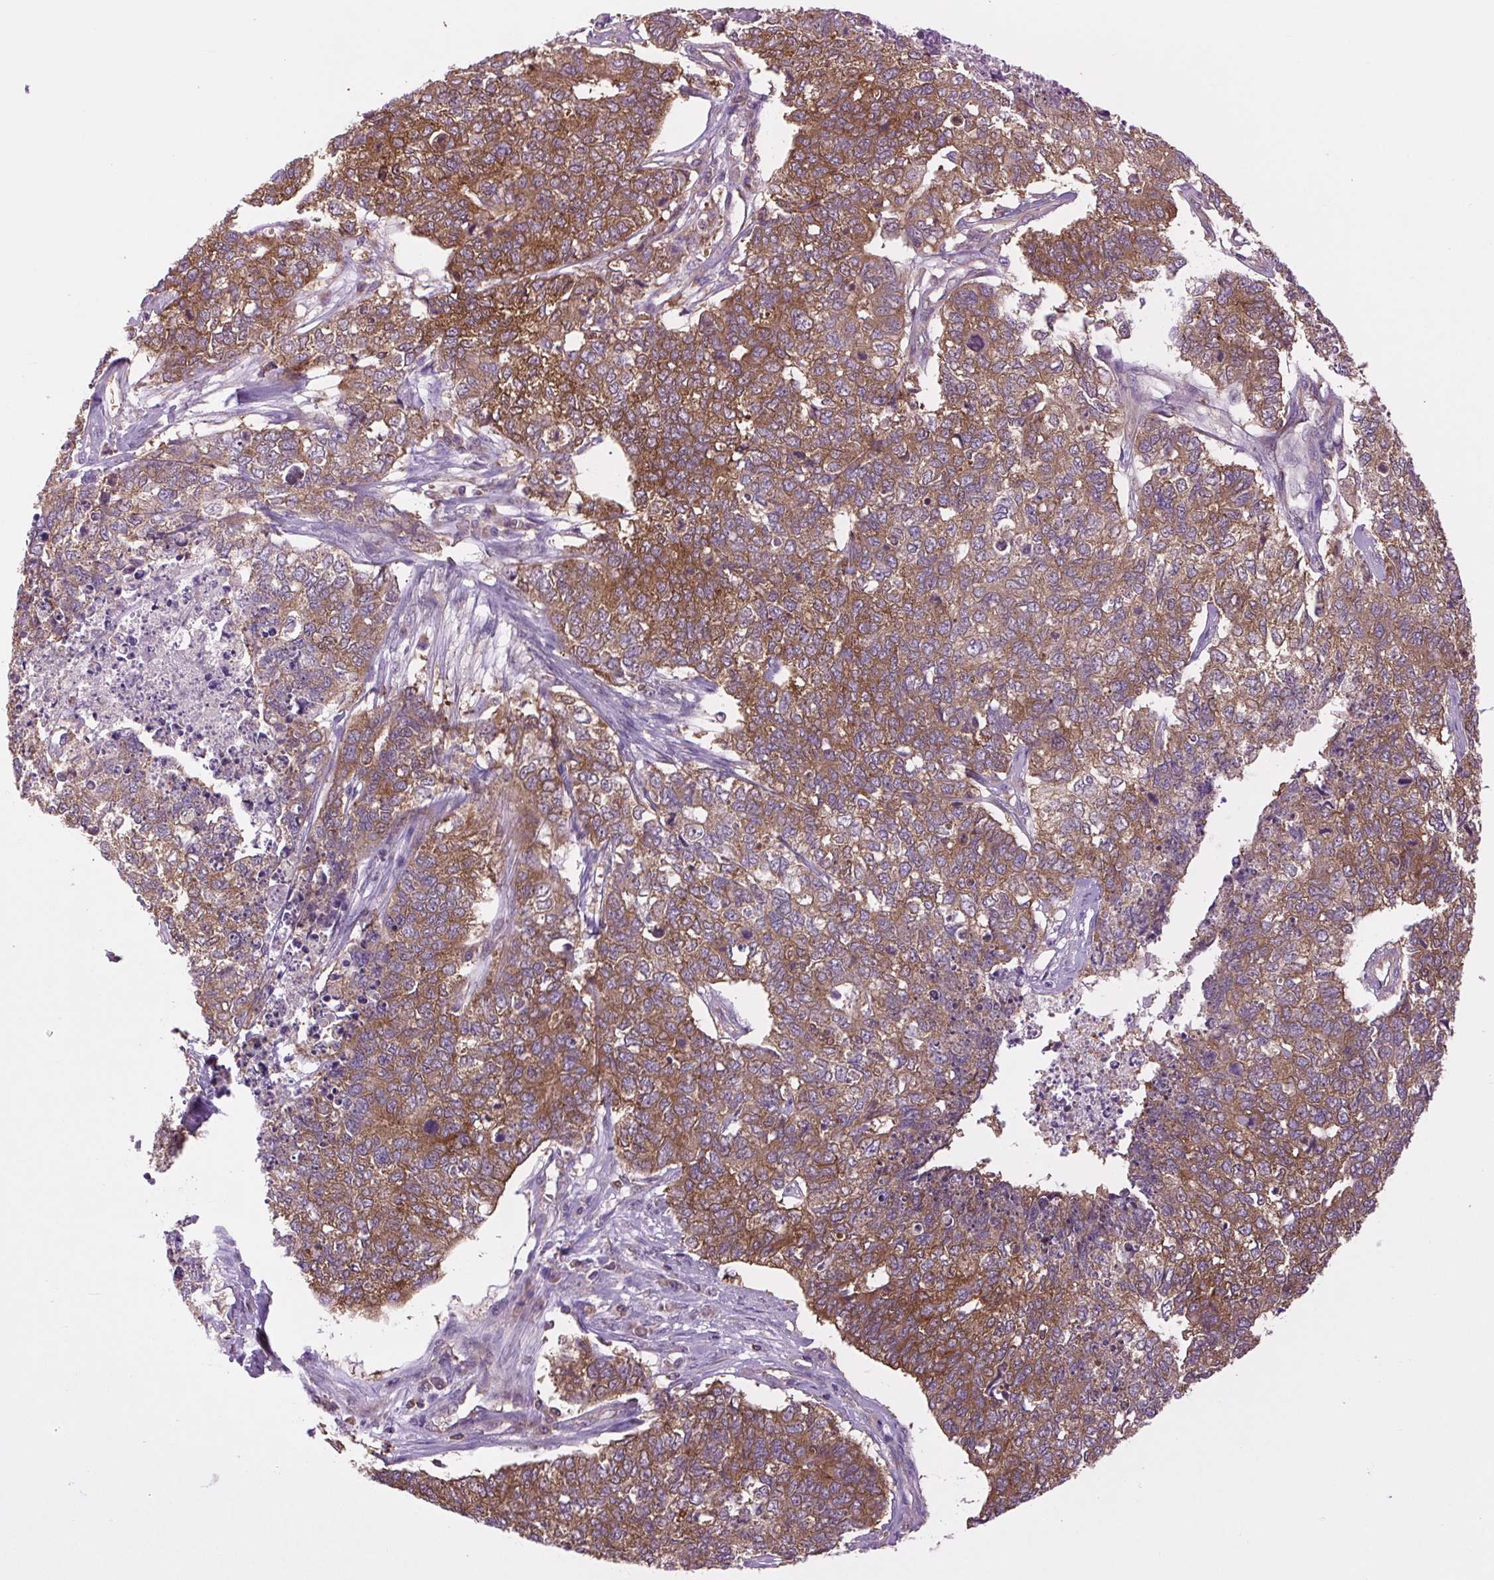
{"staining": {"intensity": "moderate", "quantity": ">75%", "location": "cytoplasmic/membranous"}, "tissue": "cervical cancer", "cell_type": "Tumor cells", "image_type": "cancer", "snomed": [{"axis": "morphology", "description": "Squamous cell carcinoma, NOS"}, {"axis": "topography", "description": "Cervix"}], "caption": "The micrograph exhibits immunohistochemical staining of squamous cell carcinoma (cervical). There is moderate cytoplasmic/membranous staining is appreciated in about >75% of tumor cells. (DAB IHC, brown staining for protein, blue staining for nuclei).", "gene": "PLCG1", "patient": {"sex": "female", "age": 63}}